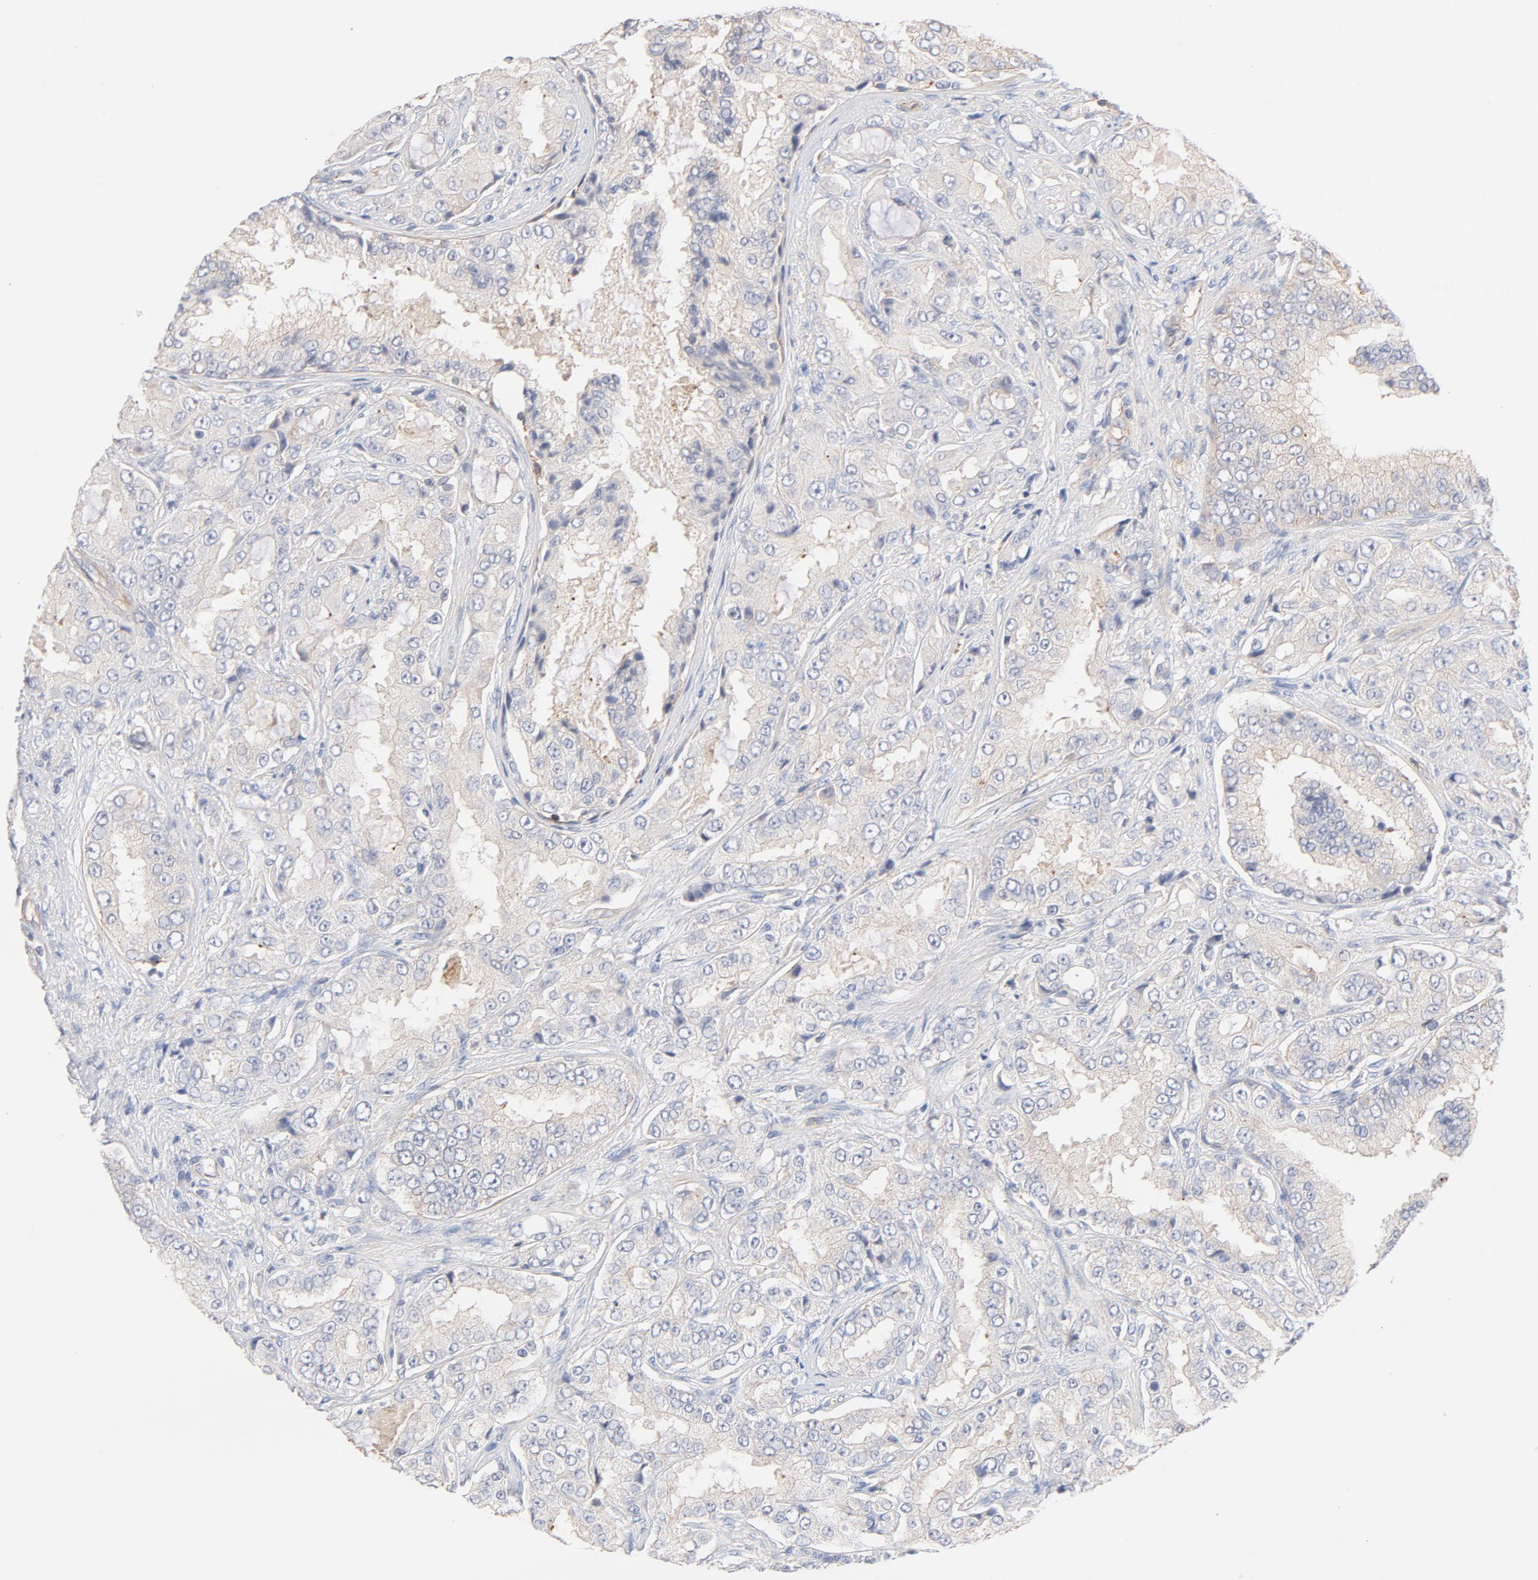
{"staining": {"intensity": "weak", "quantity": ">75%", "location": "cytoplasmic/membranous"}, "tissue": "prostate cancer", "cell_type": "Tumor cells", "image_type": "cancer", "snomed": [{"axis": "morphology", "description": "Adenocarcinoma, High grade"}, {"axis": "topography", "description": "Prostate"}], "caption": "Prostate high-grade adenocarcinoma tissue demonstrates weak cytoplasmic/membranous positivity in approximately >75% of tumor cells, visualized by immunohistochemistry.", "gene": "STRN3", "patient": {"sex": "male", "age": 73}}